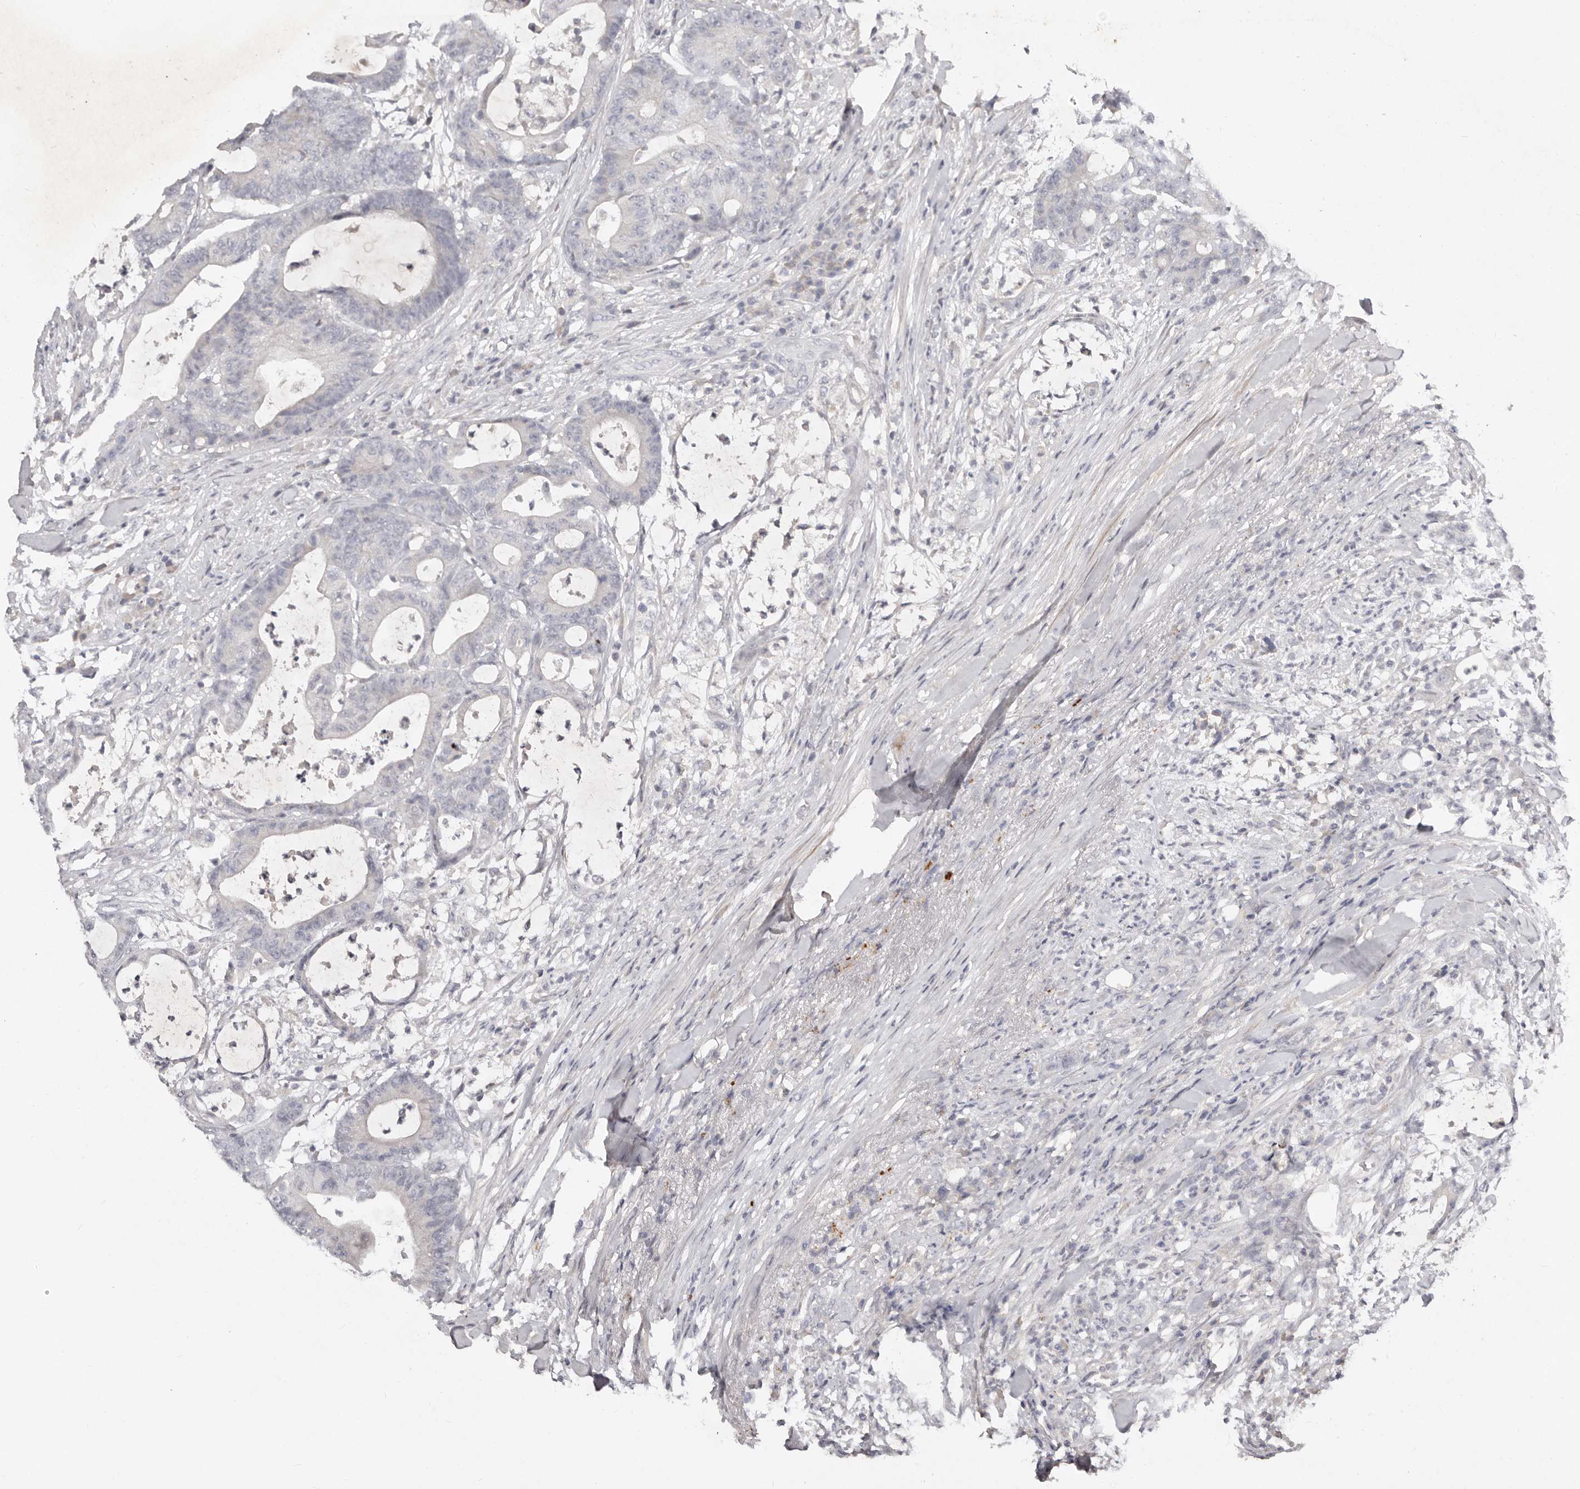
{"staining": {"intensity": "negative", "quantity": "none", "location": "none"}, "tissue": "colorectal cancer", "cell_type": "Tumor cells", "image_type": "cancer", "snomed": [{"axis": "morphology", "description": "Adenocarcinoma, NOS"}, {"axis": "topography", "description": "Colon"}], "caption": "Tumor cells show no significant positivity in colorectal cancer (adenocarcinoma).", "gene": "SCUBE2", "patient": {"sex": "female", "age": 84}}